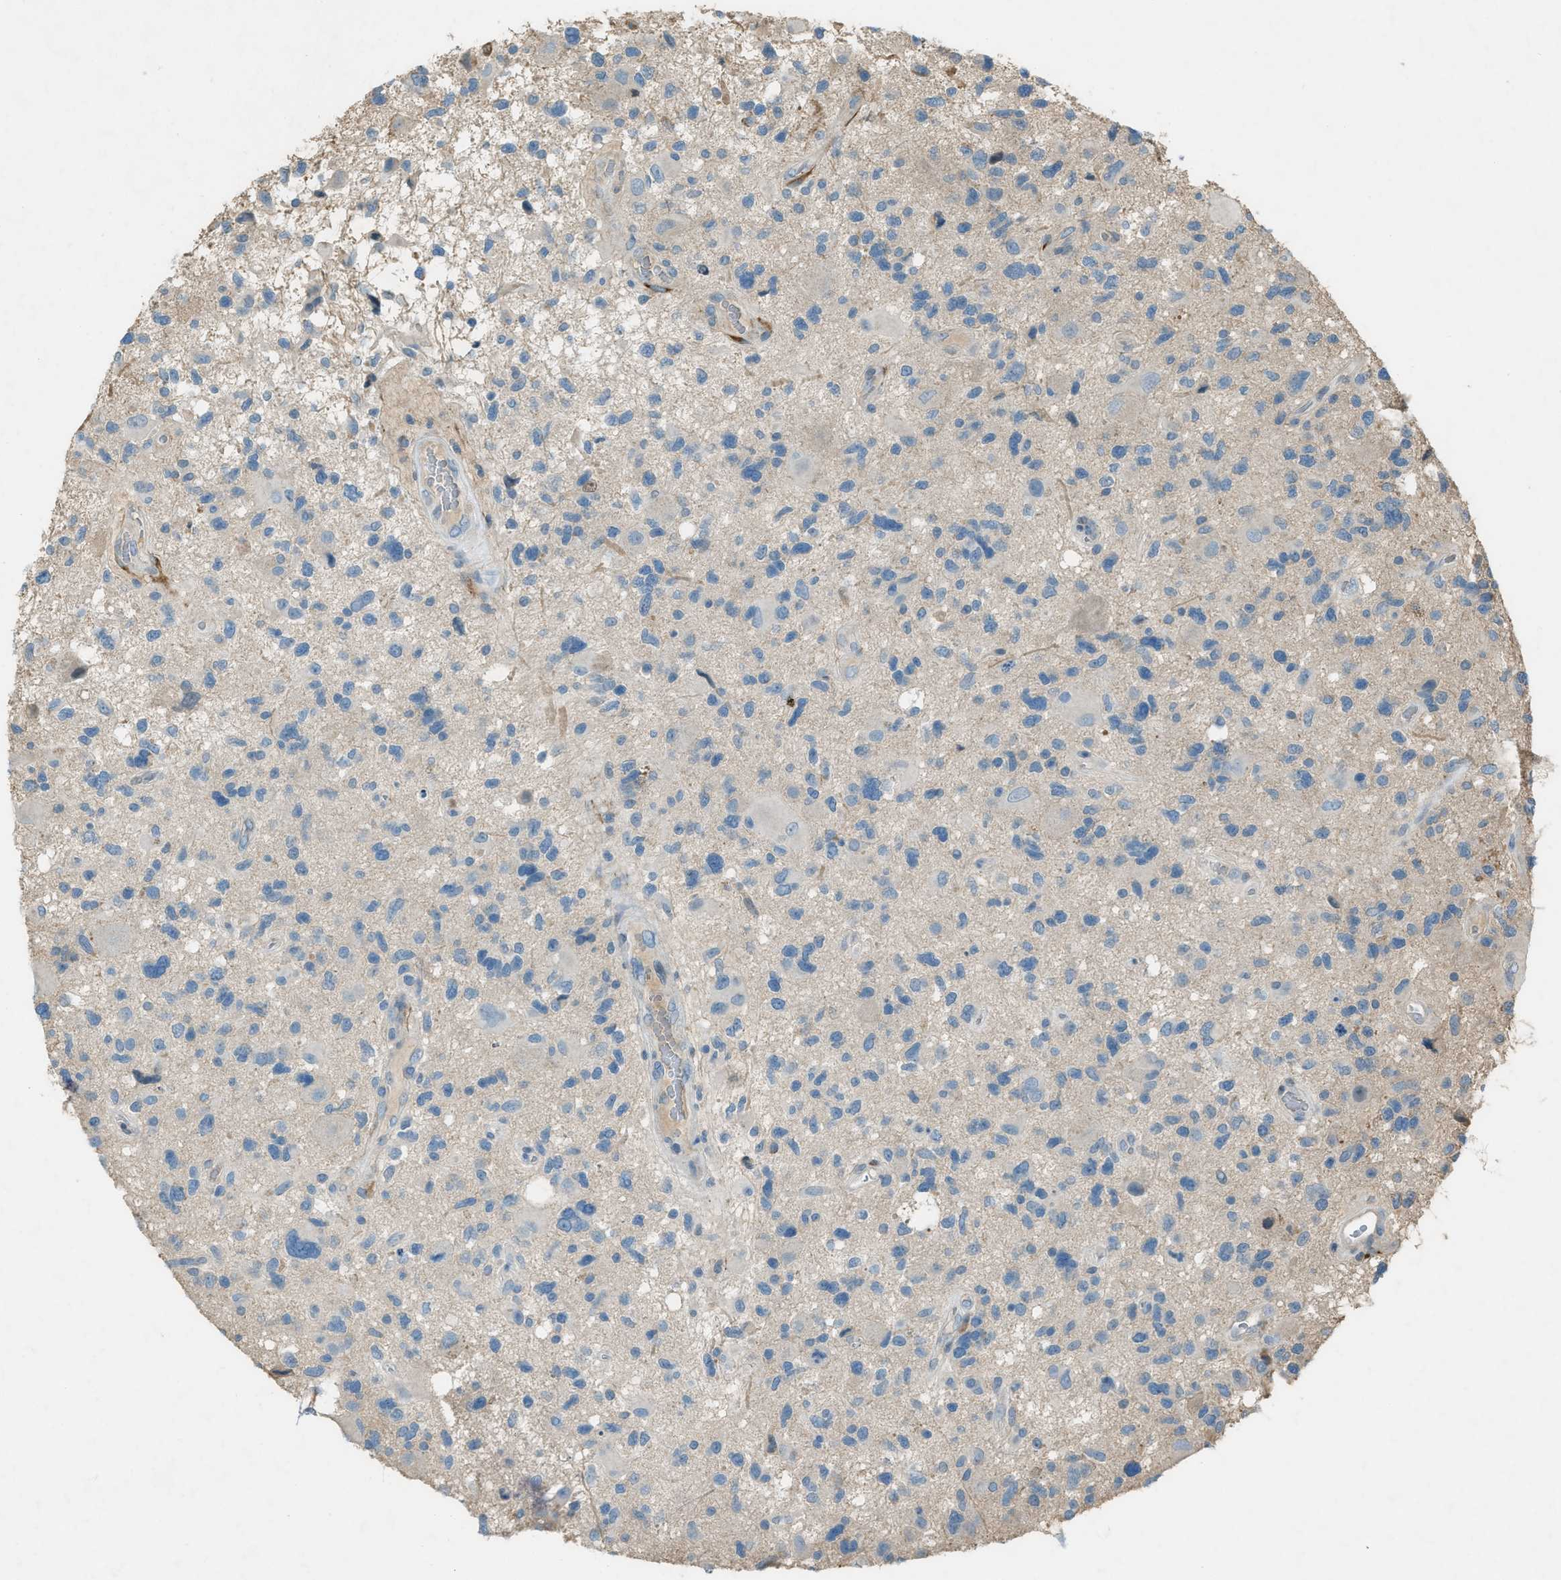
{"staining": {"intensity": "negative", "quantity": "none", "location": "none"}, "tissue": "glioma", "cell_type": "Tumor cells", "image_type": "cancer", "snomed": [{"axis": "morphology", "description": "Glioma, malignant, High grade"}, {"axis": "topography", "description": "Brain"}], "caption": "The micrograph reveals no significant expression in tumor cells of glioma.", "gene": "FBLN2", "patient": {"sex": "male", "age": 33}}